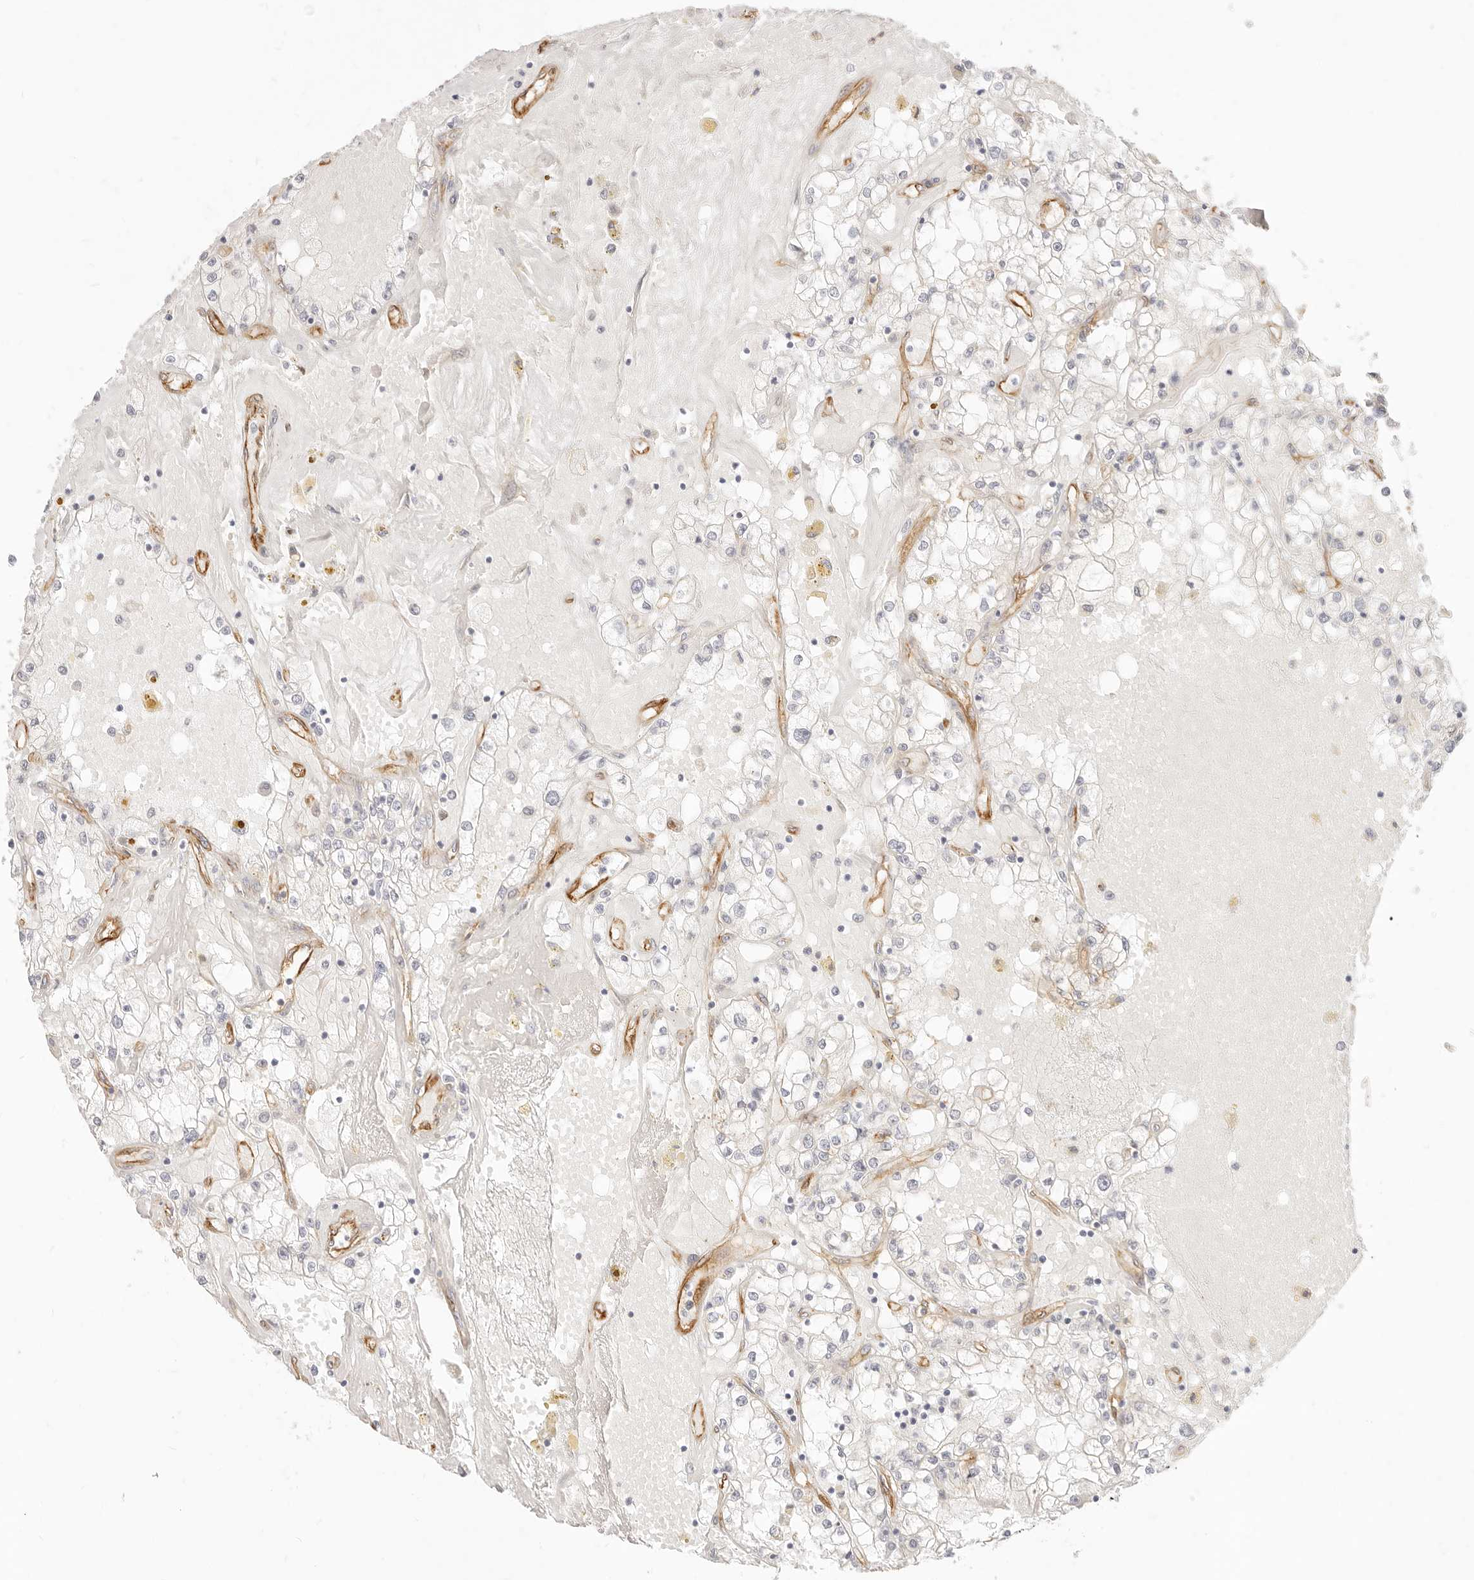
{"staining": {"intensity": "negative", "quantity": "none", "location": "none"}, "tissue": "renal cancer", "cell_type": "Tumor cells", "image_type": "cancer", "snomed": [{"axis": "morphology", "description": "Adenocarcinoma, NOS"}, {"axis": "topography", "description": "Kidney"}], "caption": "Tumor cells are negative for brown protein staining in renal adenocarcinoma.", "gene": "NUS1", "patient": {"sex": "male", "age": 56}}